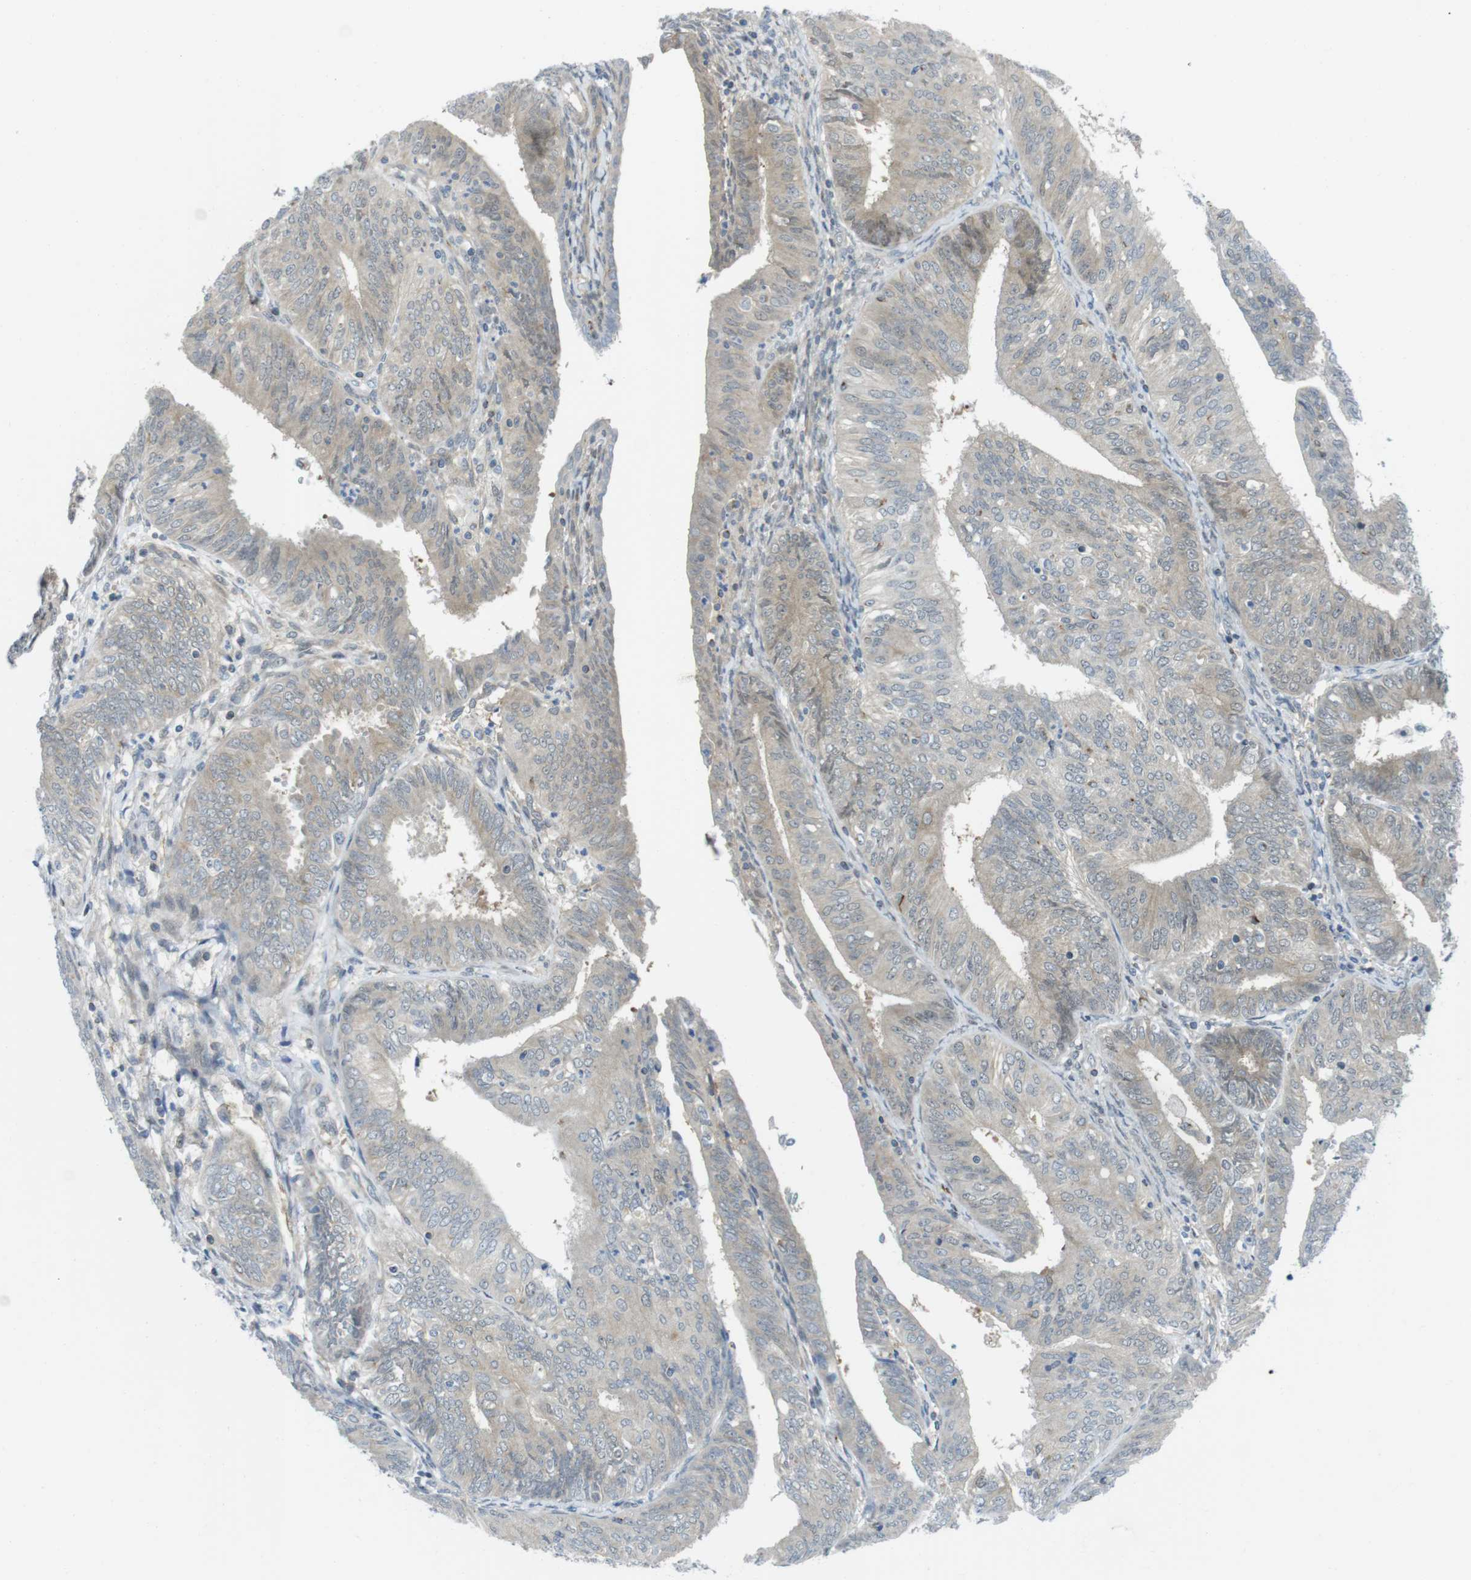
{"staining": {"intensity": "weak", "quantity": ">75%", "location": "cytoplasmic/membranous"}, "tissue": "endometrial cancer", "cell_type": "Tumor cells", "image_type": "cancer", "snomed": [{"axis": "morphology", "description": "Adenocarcinoma, NOS"}, {"axis": "topography", "description": "Endometrium"}], "caption": "Tumor cells demonstrate low levels of weak cytoplasmic/membranous positivity in about >75% of cells in human endometrial cancer (adenocarcinoma).", "gene": "CASP2", "patient": {"sex": "female", "age": 58}}